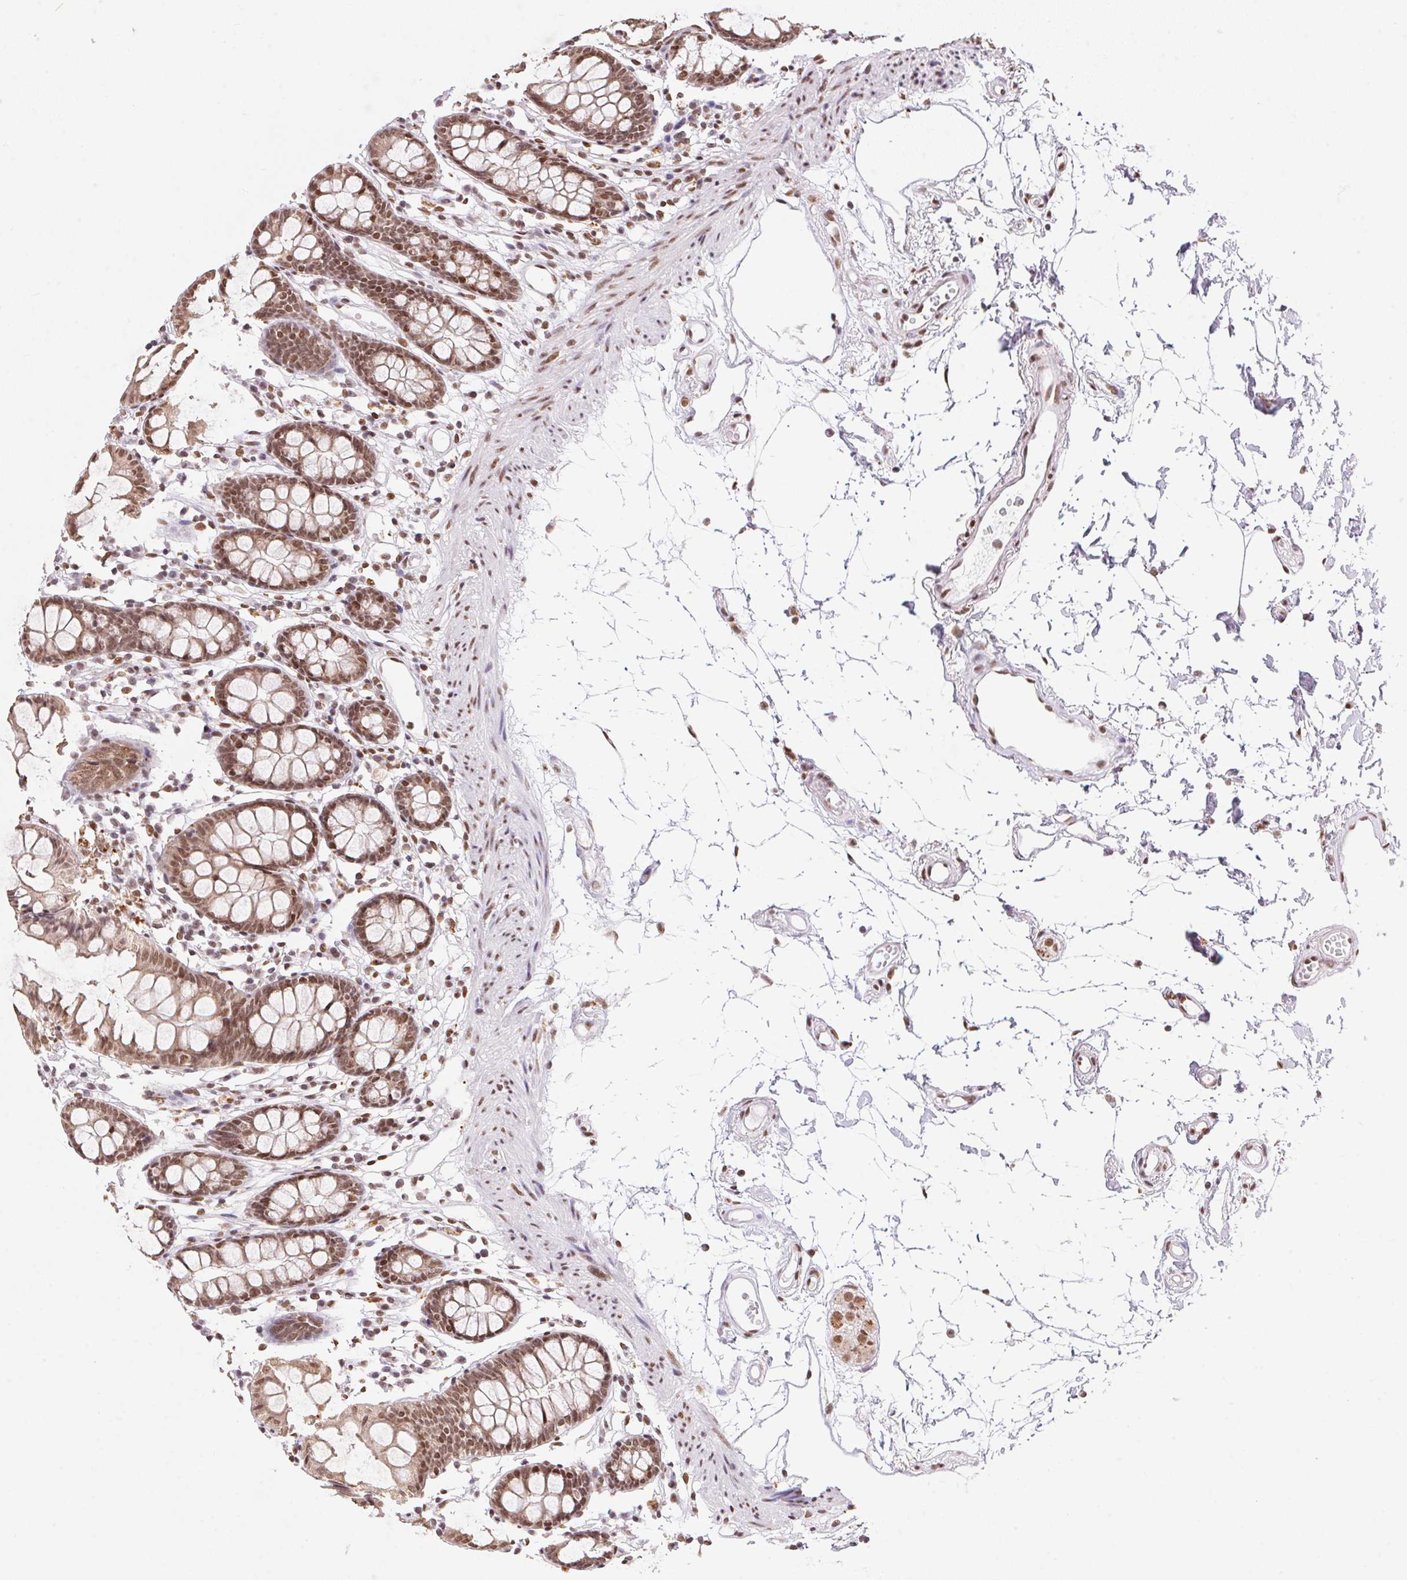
{"staining": {"intensity": "moderate", "quantity": ">75%", "location": "nuclear"}, "tissue": "colon", "cell_type": "Endothelial cells", "image_type": "normal", "snomed": [{"axis": "morphology", "description": "Normal tissue, NOS"}, {"axis": "topography", "description": "Colon"}], "caption": "Unremarkable colon displays moderate nuclear expression in about >75% of endothelial cells, visualized by immunohistochemistry. The staining was performed using DAB, with brown indicating positive protein expression. Nuclei are stained blue with hematoxylin.", "gene": "NFE2L1", "patient": {"sex": "female", "age": 84}}